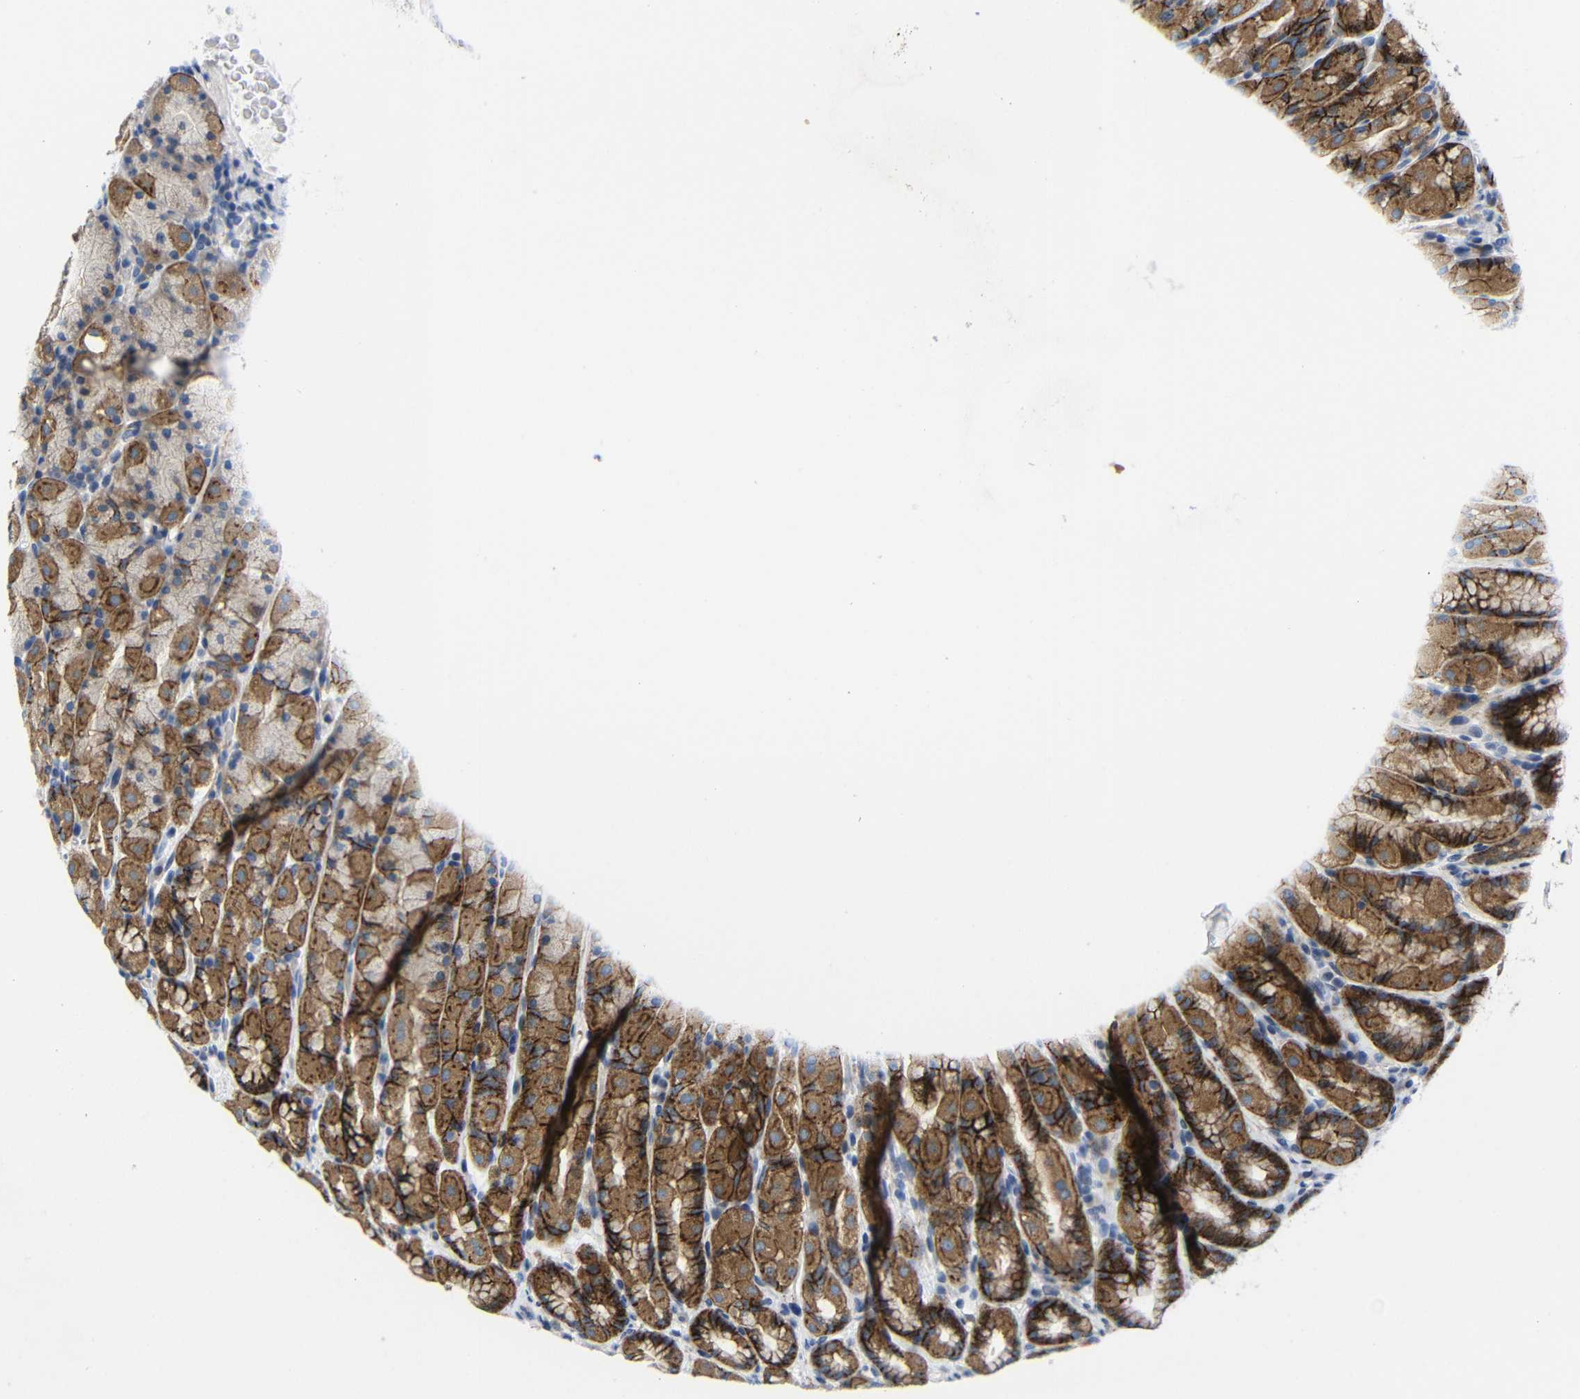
{"staining": {"intensity": "strong", "quantity": ">75%", "location": "cytoplasmic/membranous"}, "tissue": "stomach", "cell_type": "Glandular cells", "image_type": "normal", "snomed": [{"axis": "morphology", "description": "Normal tissue, NOS"}, {"axis": "topography", "description": "Stomach, upper"}], "caption": "Immunohistochemistry staining of normal stomach, which exhibits high levels of strong cytoplasmic/membranous positivity in approximately >75% of glandular cells indicating strong cytoplasmic/membranous protein positivity. The staining was performed using DAB (3,3'-diaminobenzidine) (brown) for protein detection and nuclei were counterstained in hematoxylin (blue).", "gene": "CMTM1", "patient": {"sex": "male", "age": 68}}